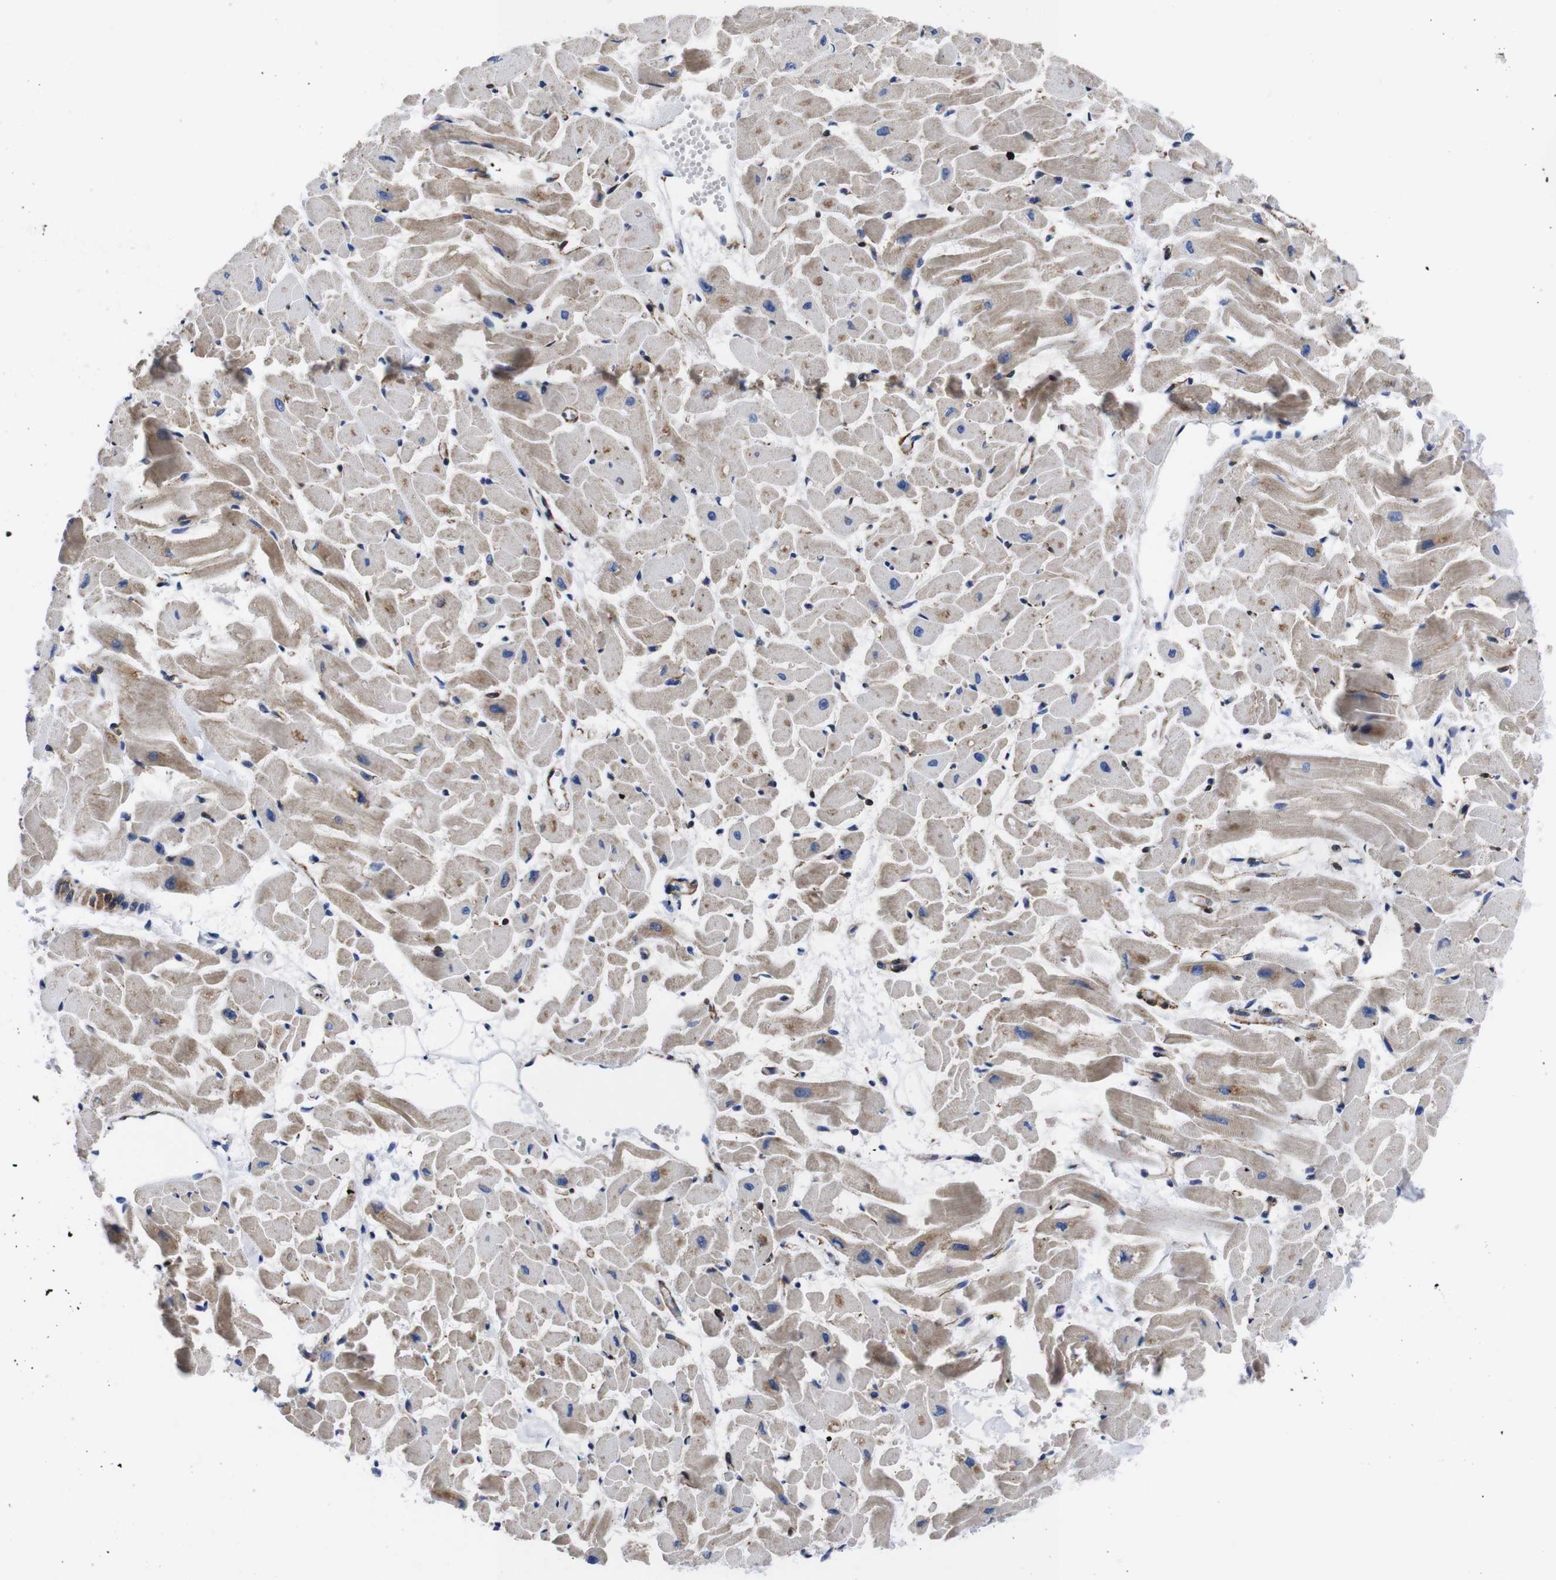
{"staining": {"intensity": "weak", "quantity": ">75%", "location": "cytoplasmic/membranous"}, "tissue": "heart muscle", "cell_type": "Cardiomyocytes", "image_type": "normal", "snomed": [{"axis": "morphology", "description": "Normal tissue, NOS"}, {"axis": "topography", "description": "Heart"}], "caption": "A low amount of weak cytoplasmic/membranous staining is present in about >75% of cardiomyocytes in benign heart muscle. (IHC, brightfield microscopy, high magnification).", "gene": "WNT10A", "patient": {"sex": "female", "age": 19}}